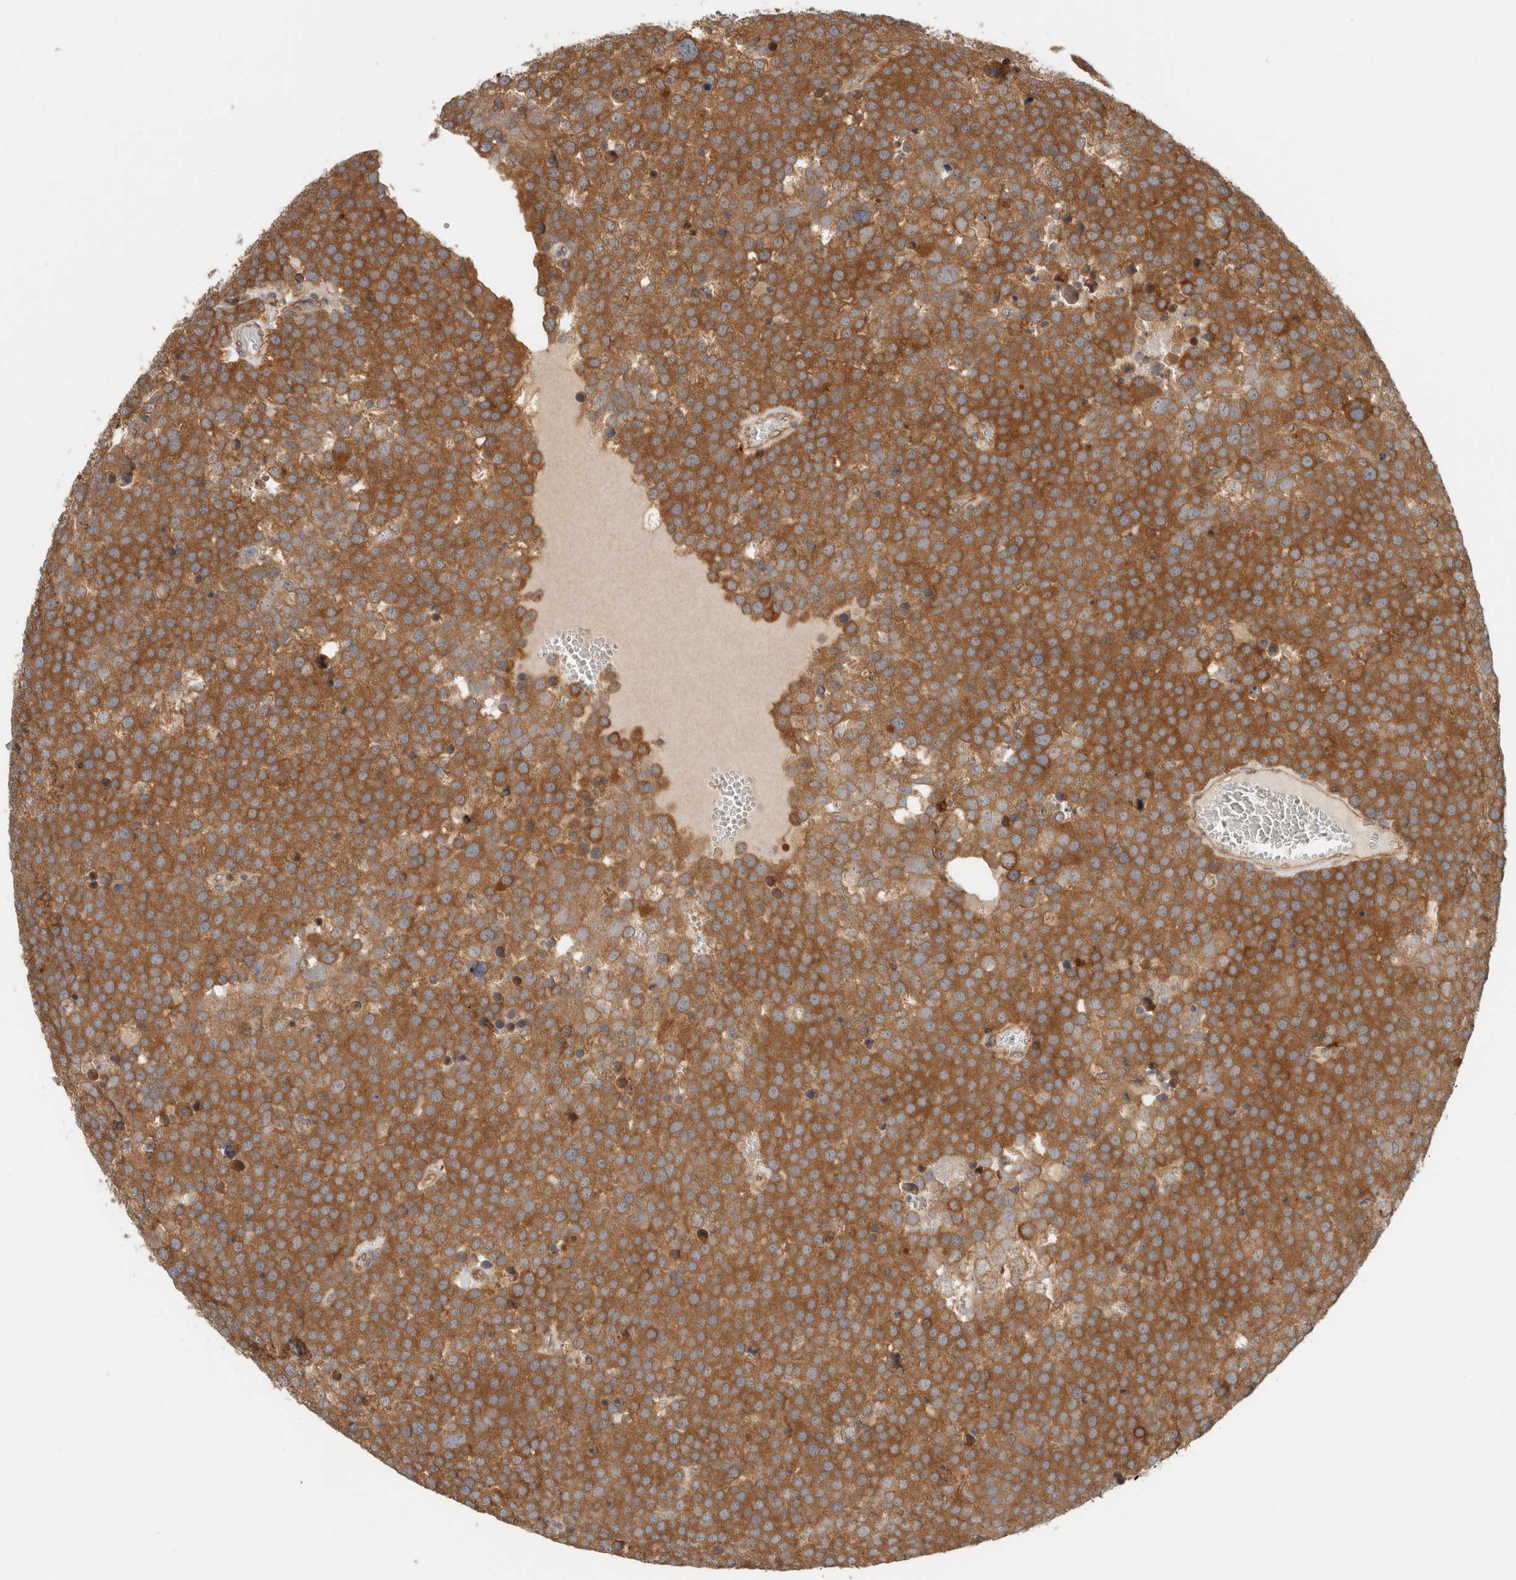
{"staining": {"intensity": "moderate", "quantity": ">75%", "location": "cytoplasmic/membranous"}, "tissue": "testis cancer", "cell_type": "Tumor cells", "image_type": "cancer", "snomed": [{"axis": "morphology", "description": "Seminoma, NOS"}, {"axis": "topography", "description": "Testis"}], "caption": "There is medium levels of moderate cytoplasmic/membranous positivity in tumor cells of testis cancer, as demonstrated by immunohistochemical staining (brown color).", "gene": "PFDN4", "patient": {"sex": "male", "age": 71}}